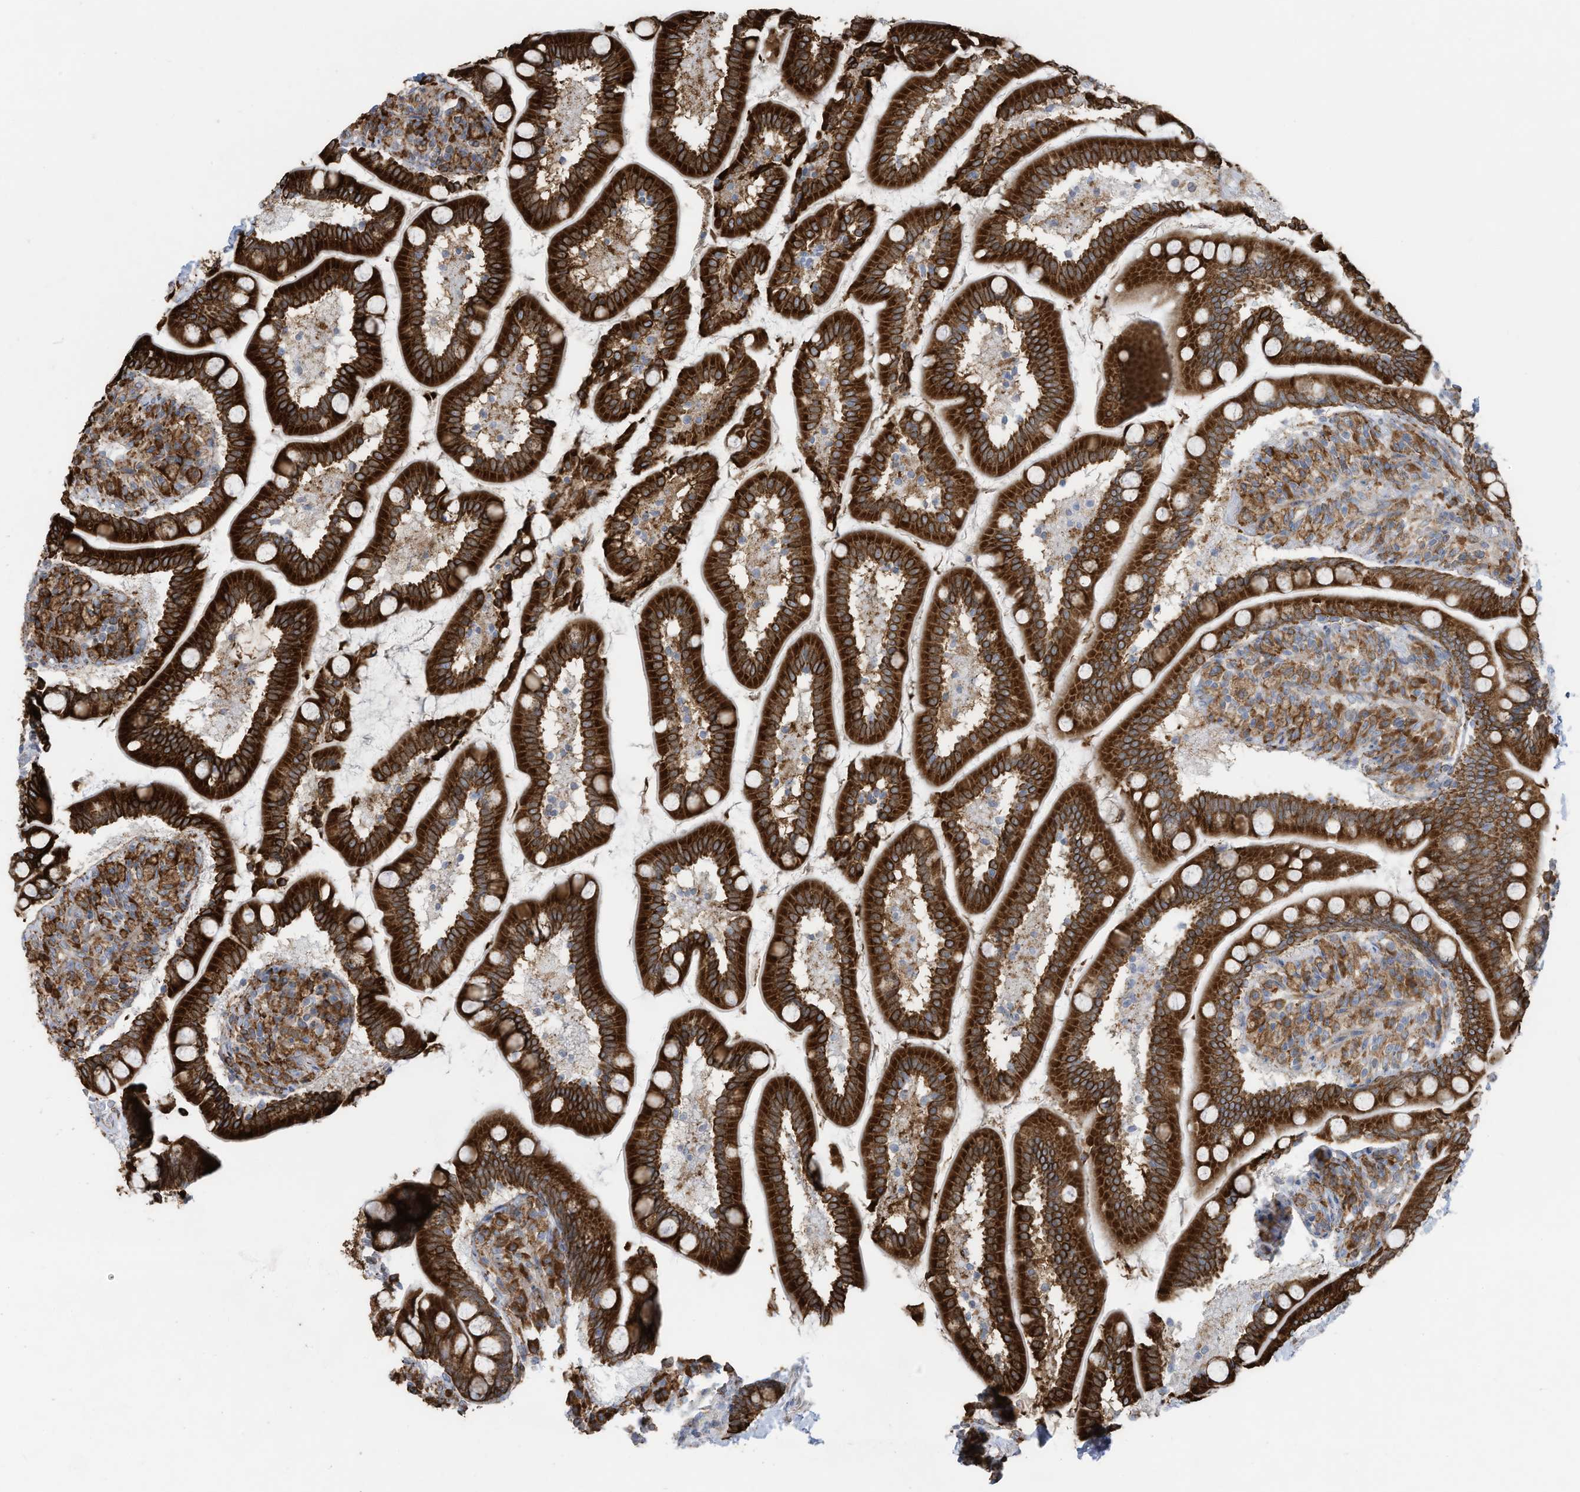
{"staining": {"intensity": "strong", "quantity": ">75%", "location": "cytoplasmic/membranous"}, "tissue": "small intestine", "cell_type": "Glandular cells", "image_type": "normal", "snomed": [{"axis": "morphology", "description": "Normal tissue, NOS"}, {"axis": "topography", "description": "Small intestine"}], "caption": "Small intestine was stained to show a protein in brown. There is high levels of strong cytoplasmic/membranous positivity in approximately >75% of glandular cells.", "gene": "ZNF354C", "patient": {"sex": "female", "age": 64}}